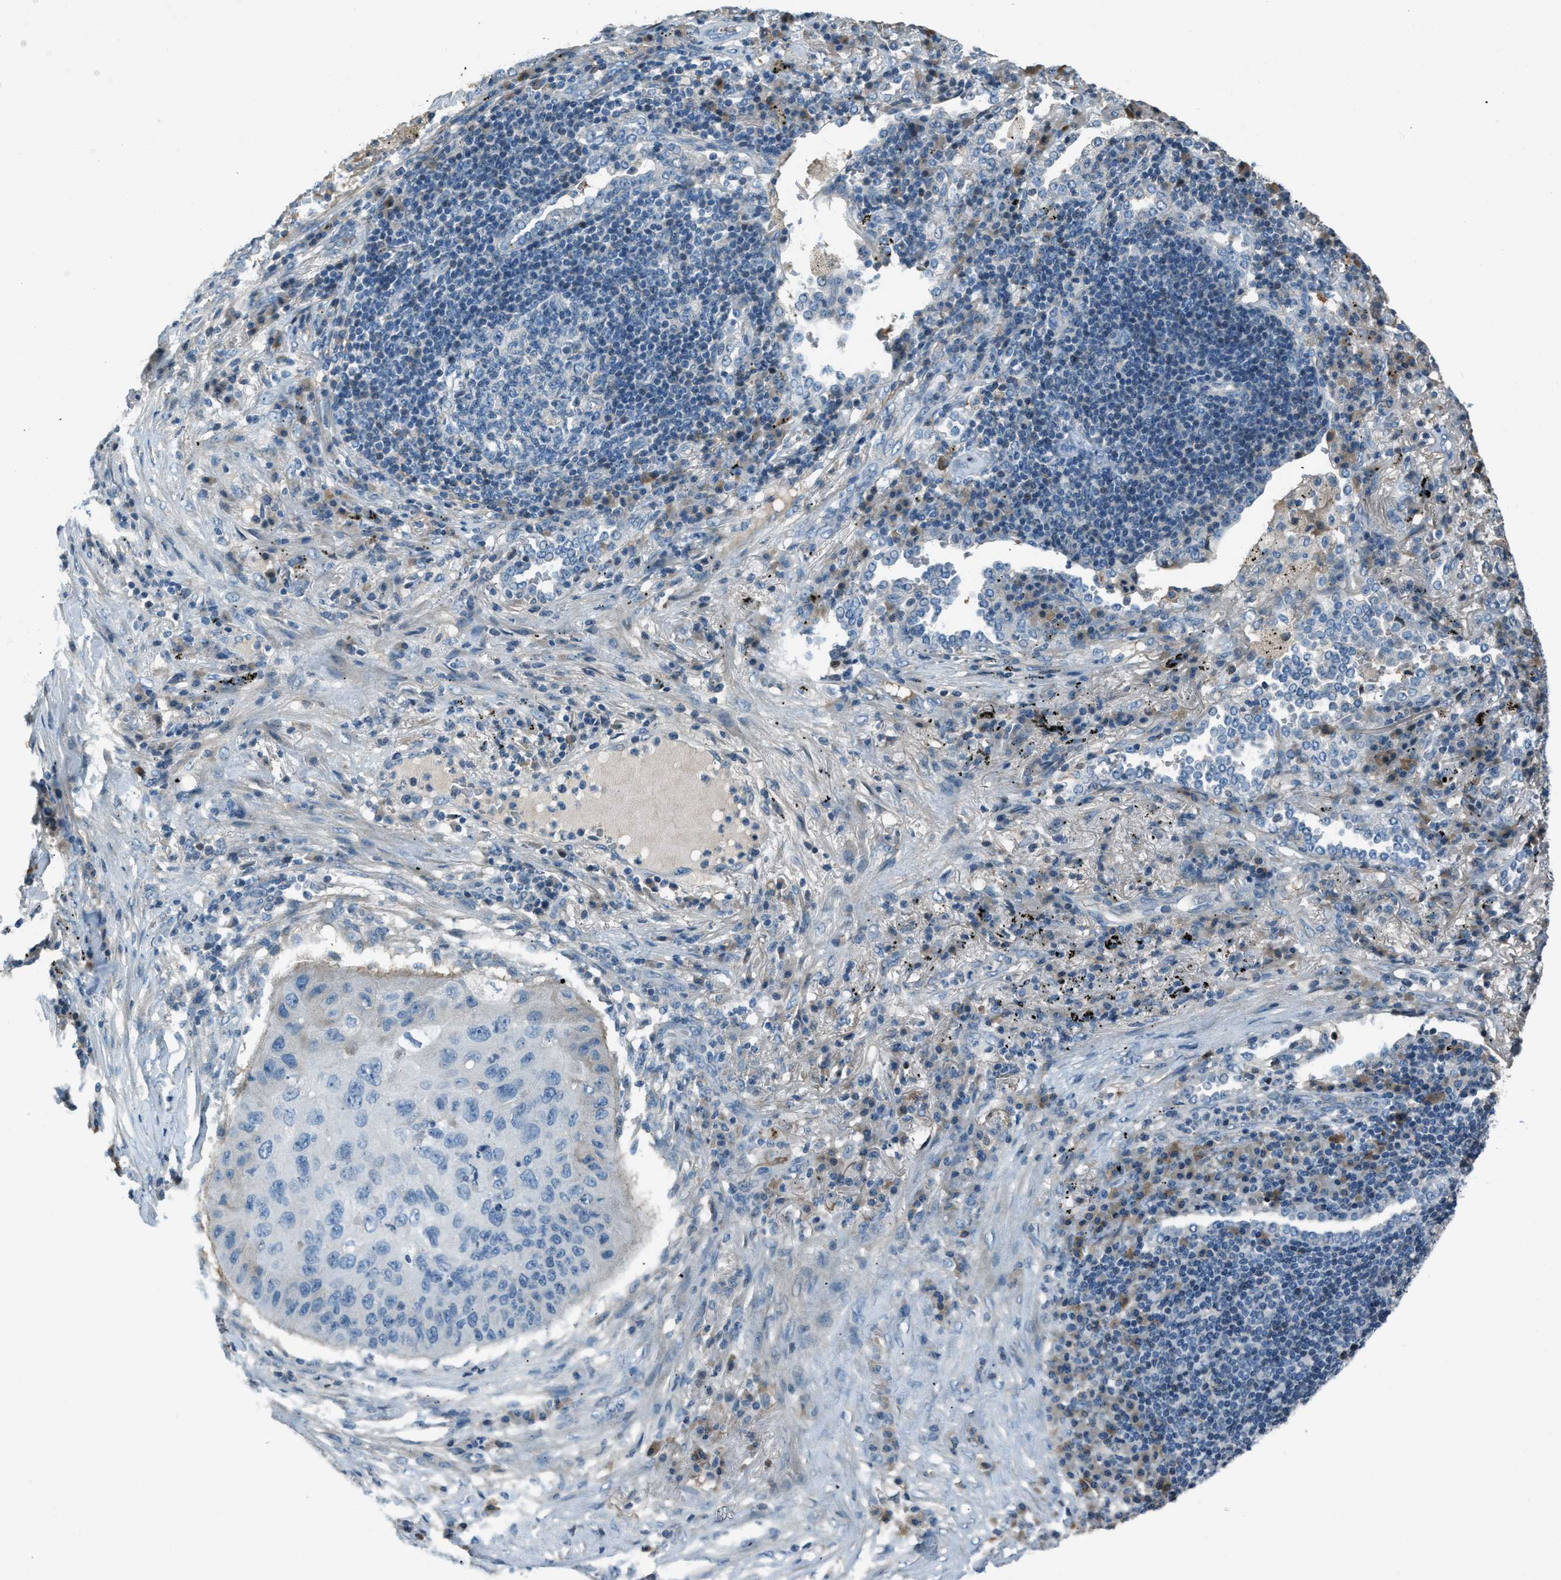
{"staining": {"intensity": "negative", "quantity": "none", "location": "none"}, "tissue": "lung cancer", "cell_type": "Tumor cells", "image_type": "cancer", "snomed": [{"axis": "morphology", "description": "Squamous cell carcinoma, NOS"}, {"axis": "topography", "description": "Lung"}], "caption": "A high-resolution photomicrograph shows immunohistochemistry staining of squamous cell carcinoma (lung), which reveals no significant staining in tumor cells. Brightfield microscopy of immunohistochemistry stained with DAB (3,3'-diaminobenzidine) (brown) and hematoxylin (blue), captured at high magnification.", "gene": "FBLN2", "patient": {"sex": "female", "age": 63}}